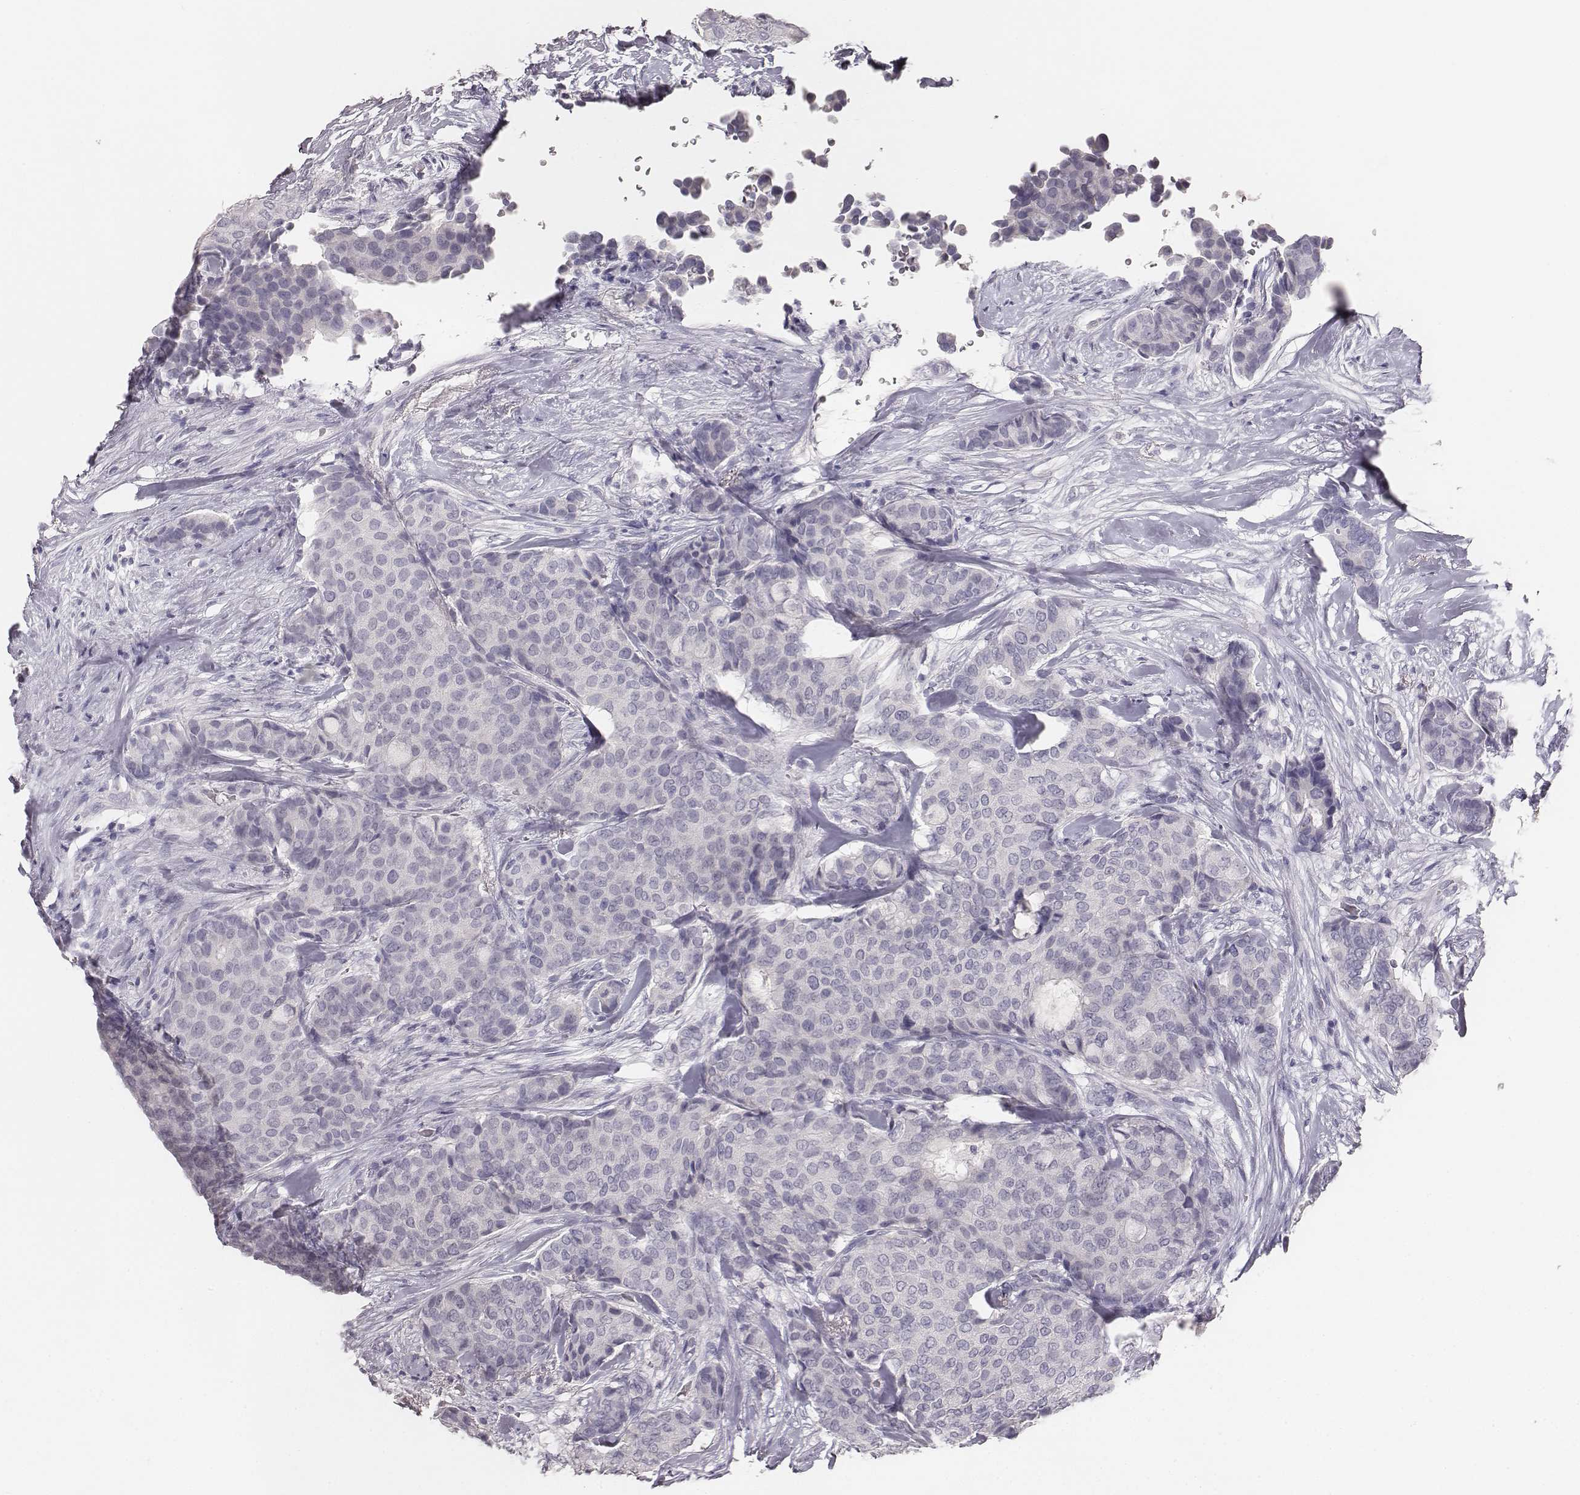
{"staining": {"intensity": "negative", "quantity": "none", "location": "none"}, "tissue": "breast cancer", "cell_type": "Tumor cells", "image_type": "cancer", "snomed": [{"axis": "morphology", "description": "Duct carcinoma"}, {"axis": "topography", "description": "Breast"}], "caption": "There is no significant expression in tumor cells of breast intraductal carcinoma. (DAB (3,3'-diaminobenzidine) immunohistochemistry (IHC), high magnification).", "gene": "MYH6", "patient": {"sex": "female", "age": 75}}